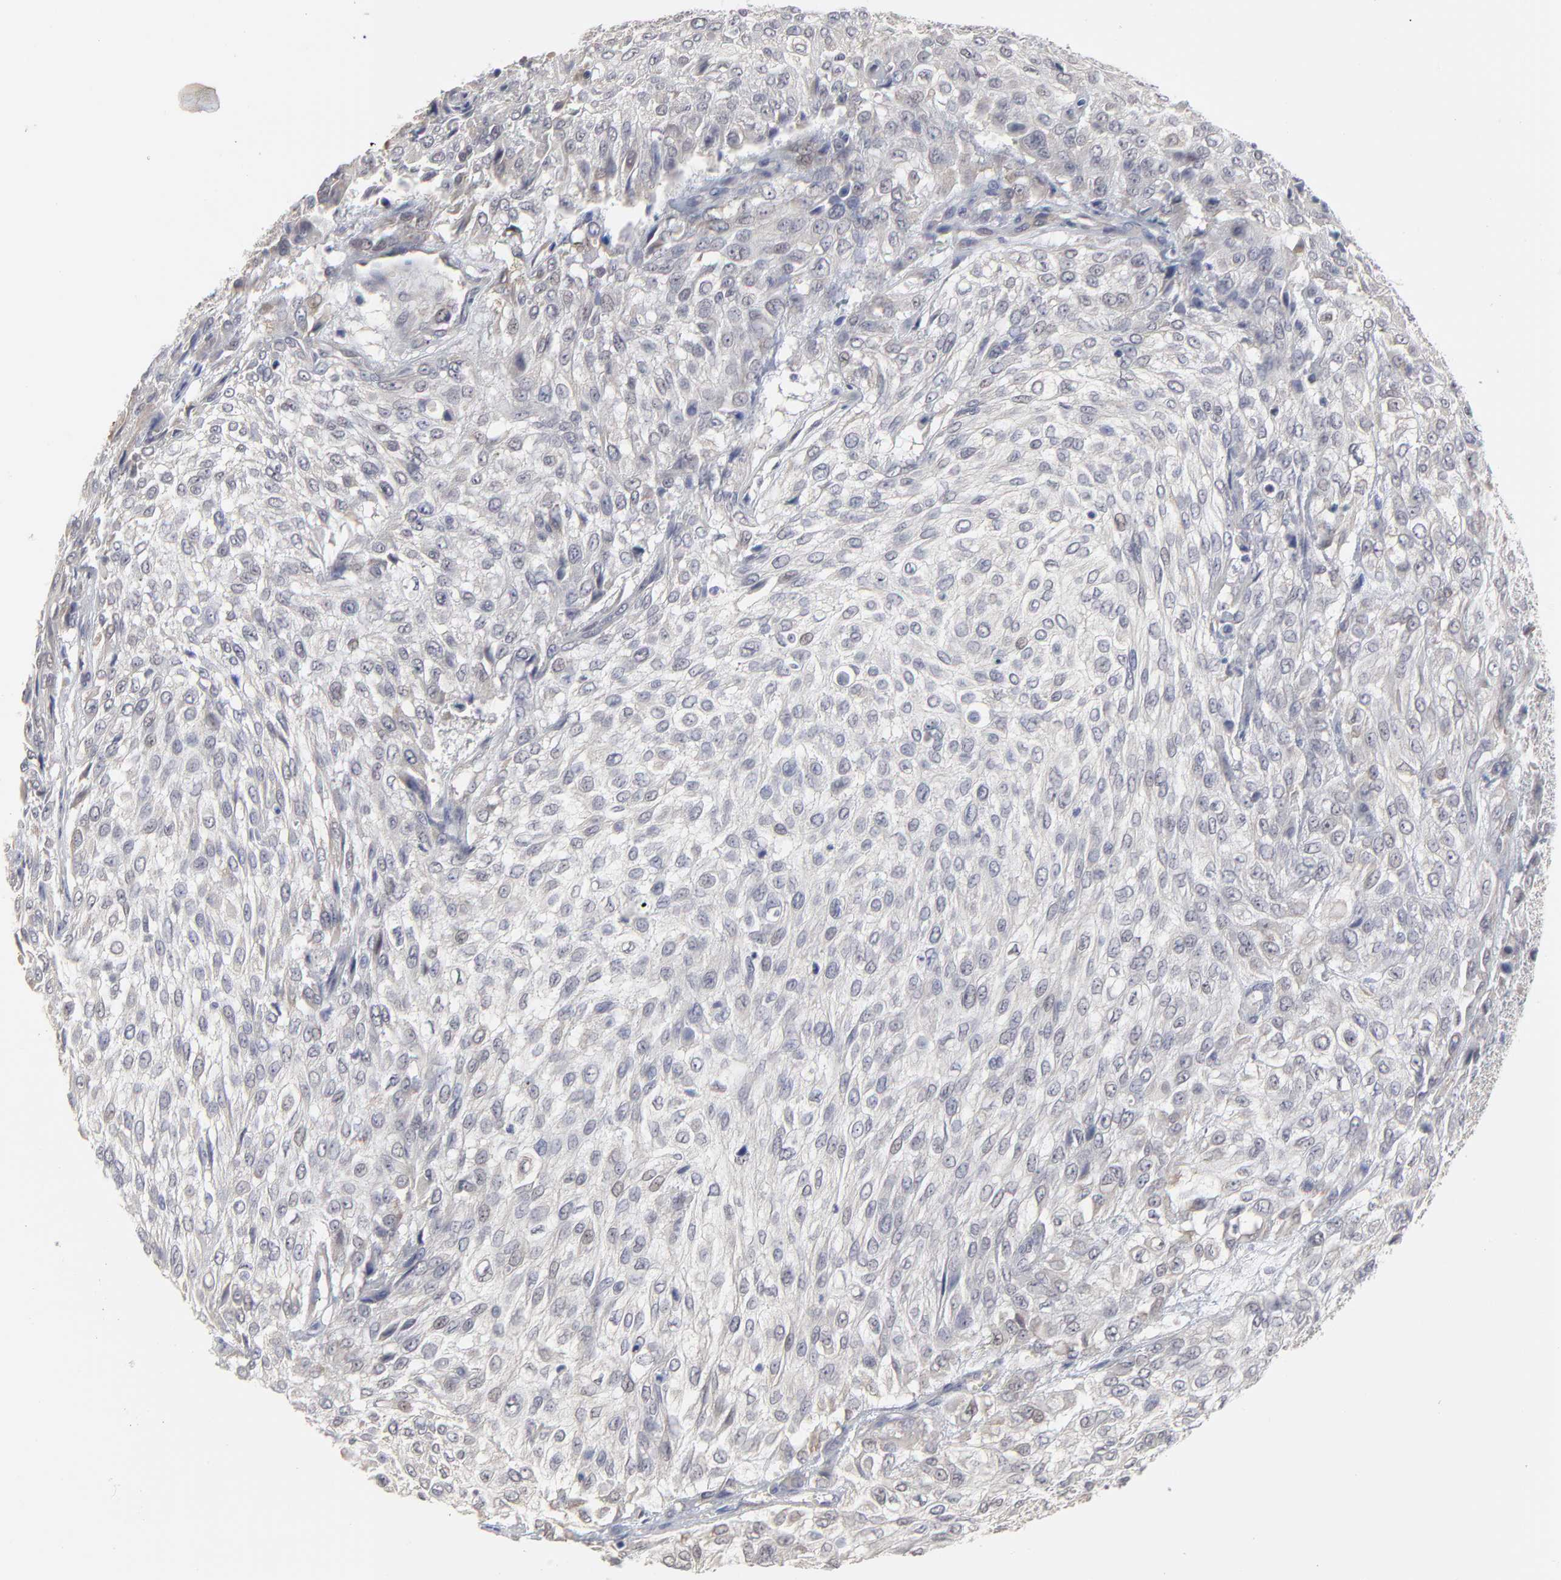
{"staining": {"intensity": "negative", "quantity": "none", "location": "none"}, "tissue": "urothelial cancer", "cell_type": "Tumor cells", "image_type": "cancer", "snomed": [{"axis": "morphology", "description": "Urothelial carcinoma, High grade"}, {"axis": "topography", "description": "Urinary bladder"}], "caption": "Urothelial carcinoma (high-grade) was stained to show a protein in brown. There is no significant expression in tumor cells.", "gene": "MAGEA10", "patient": {"sex": "male", "age": 57}}